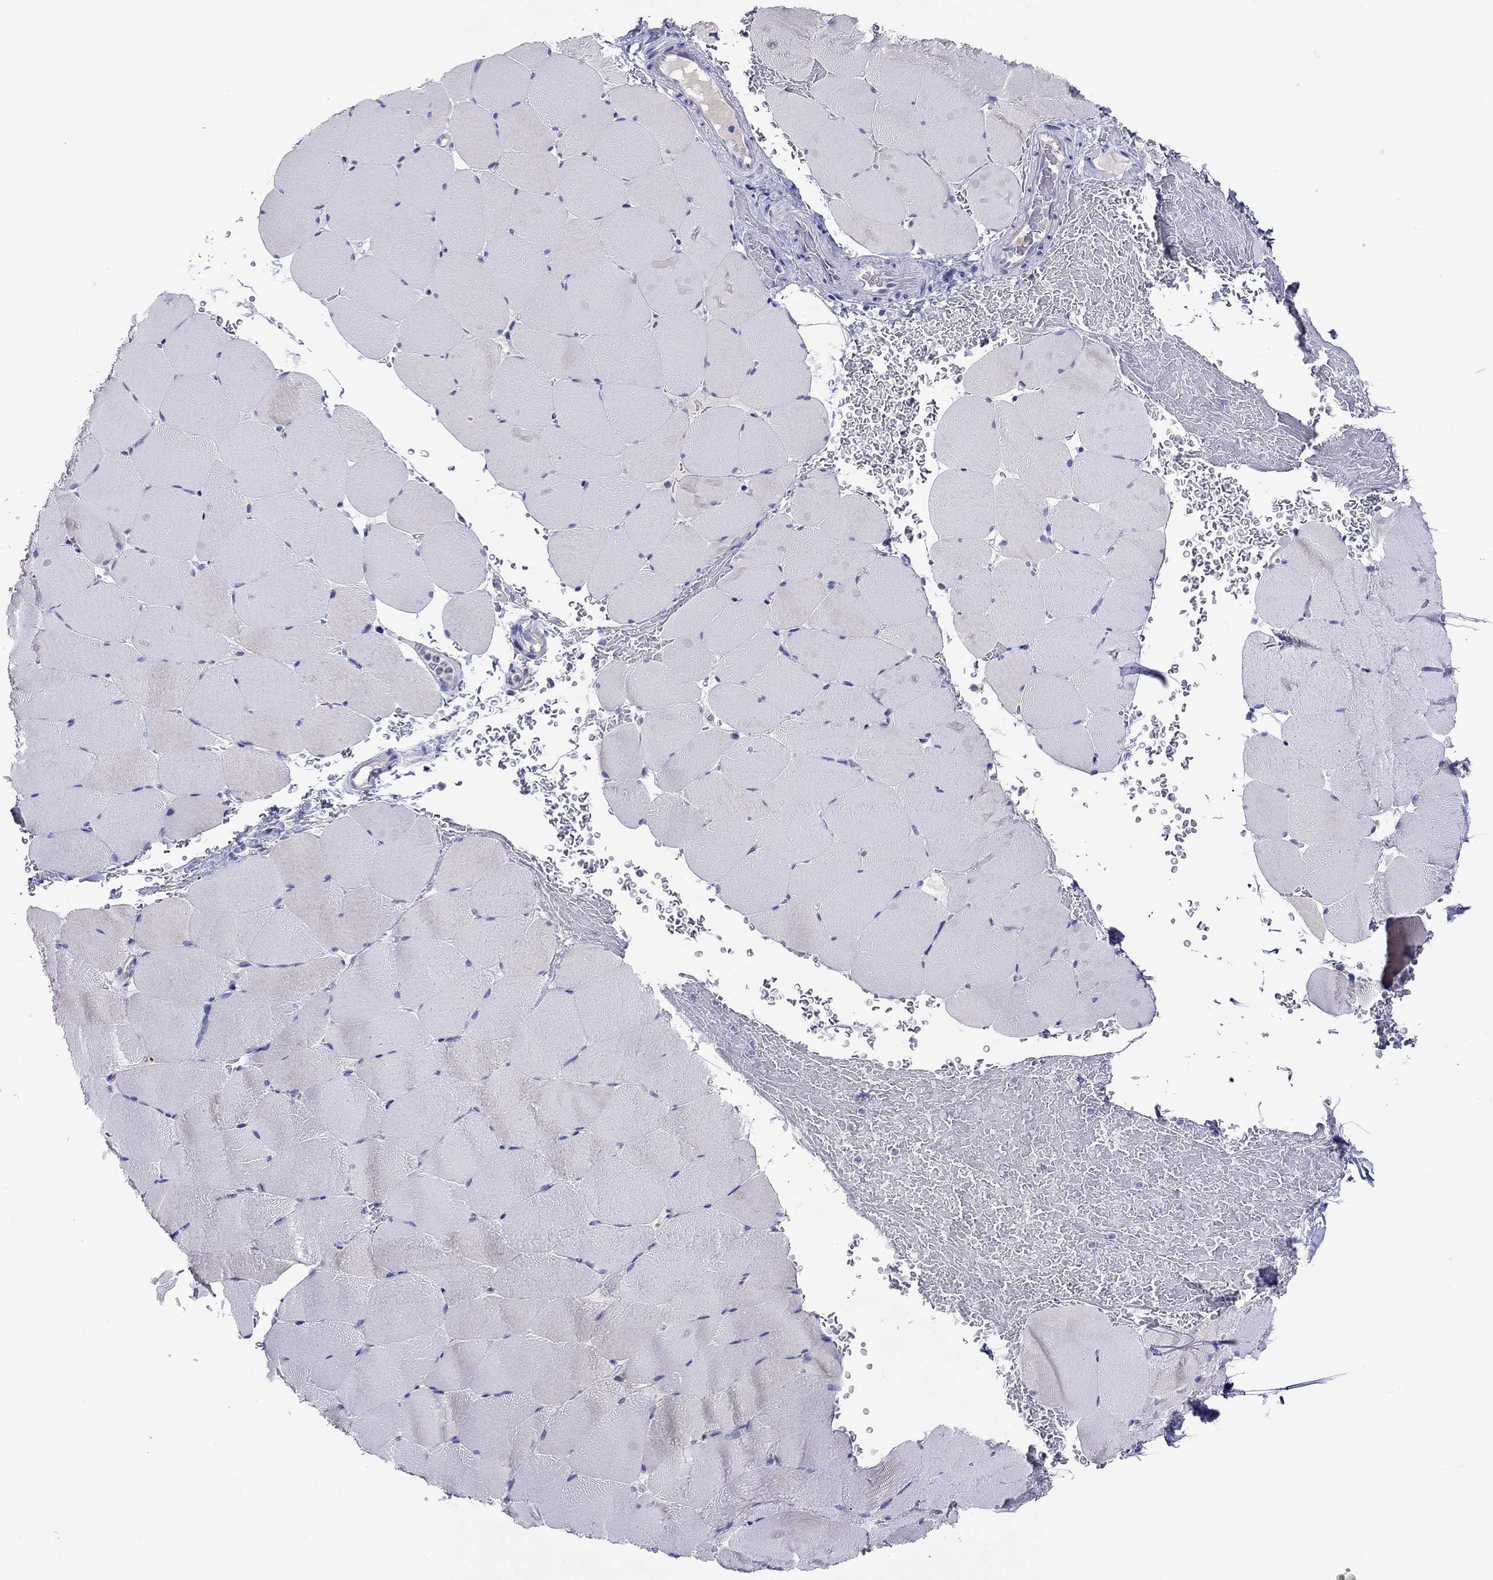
{"staining": {"intensity": "negative", "quantity": "none", "location": "none"}, "tissue": "skeletal muscle", "cell_type": "Myocytes", "image_type": "normal", "snomed": [{"axis": "morphology", "description": "Normal tissue, NOS"}, {"axis": "topography", "description": "Skeletal muscle"}], "caption": "Immunohistochemistry (IHC) image of unremarkable skeletal muscle: human skeletal muscle stained with DAB (3,3'-diaminobenzidine) displays no significant protein staining in myocytes.", "gene": "CAPNS2", "patient": {"sex": "female", "age": 37}}